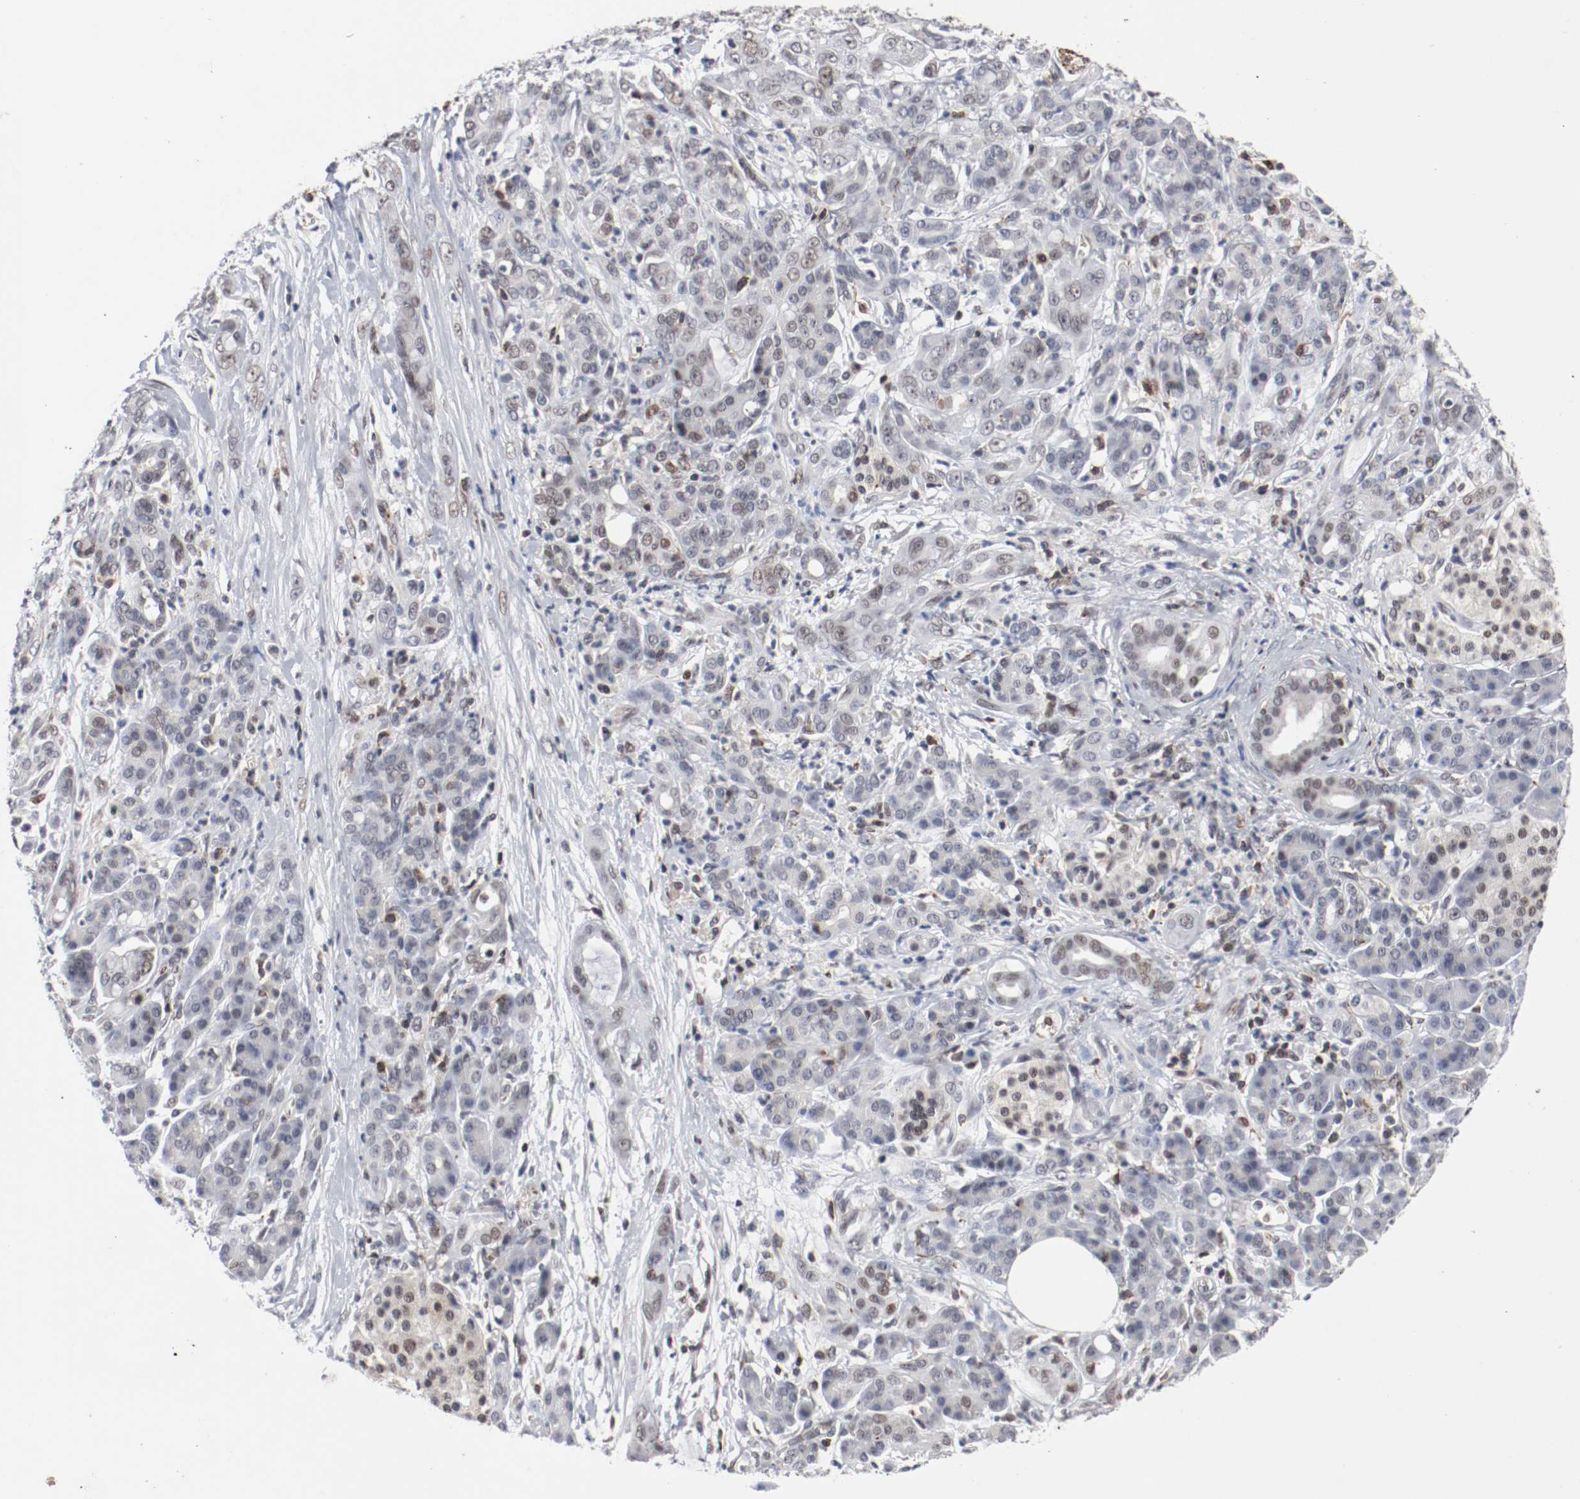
{"staining": {"intensity": "weak", "quantity": "25%-75%", "location": "nuclear"}, "tissue": "pancreatic cancer", "cell_type": "Tumor cells", "image_type": "cancer", "snomed": [{"axis": "morphology", "description": "Adenocarcinoma, NOS"}, {"axis": "topography", "description": "Pancreas"}], "caption": "Protein expression analysis of pancreatic adenocarcinoma exhibits weak nuclear positivity in approximately 25%-75% of tumor cells. (Stains: DAB in brown, nuclei in blue, Microscopy: brightfield microscopy at high magnification).", "gene": "JUND", "patient": {"sex": "male", "age": 59}}